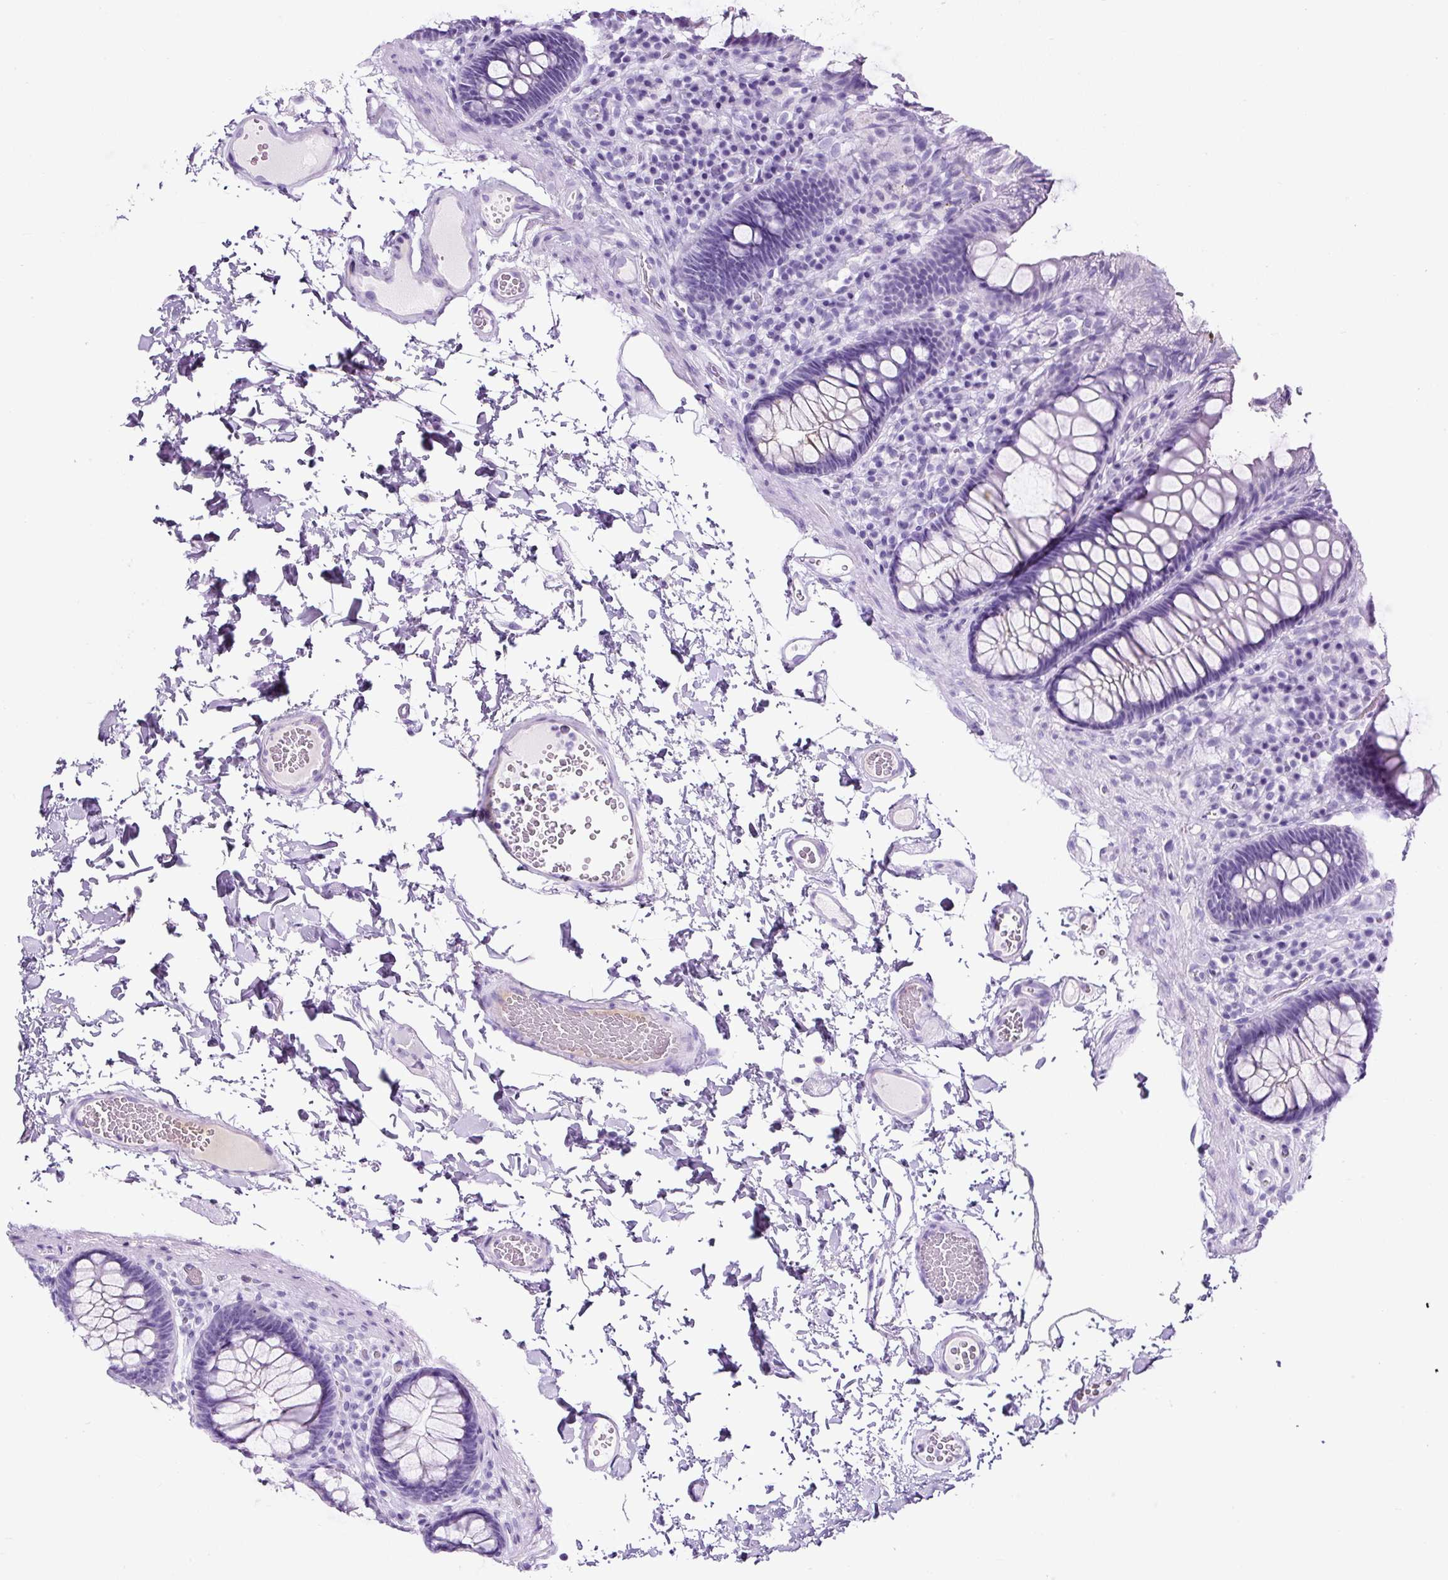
{"staining": {"intensity": "negative", "quantity": "none", "location": "none"}, "tissue": "colon", "cell_type": "Endothelial cells", "image_type": "normal", "snomed": [{"axis": "morphology", "description": "Normal tissue, NOS"}, {"axis": "topography", "description": "Colon"}, {"axis": "topography", "description": "Peripheral nerve tissue"}], "caption": "Immunohistochemistry histopathology image of normal human colon stained for a protein (brown), which exhibits no expression in endothelial cells.", "gene": "TMEM200B", "patient": {"sex": "male", "age": 84}}